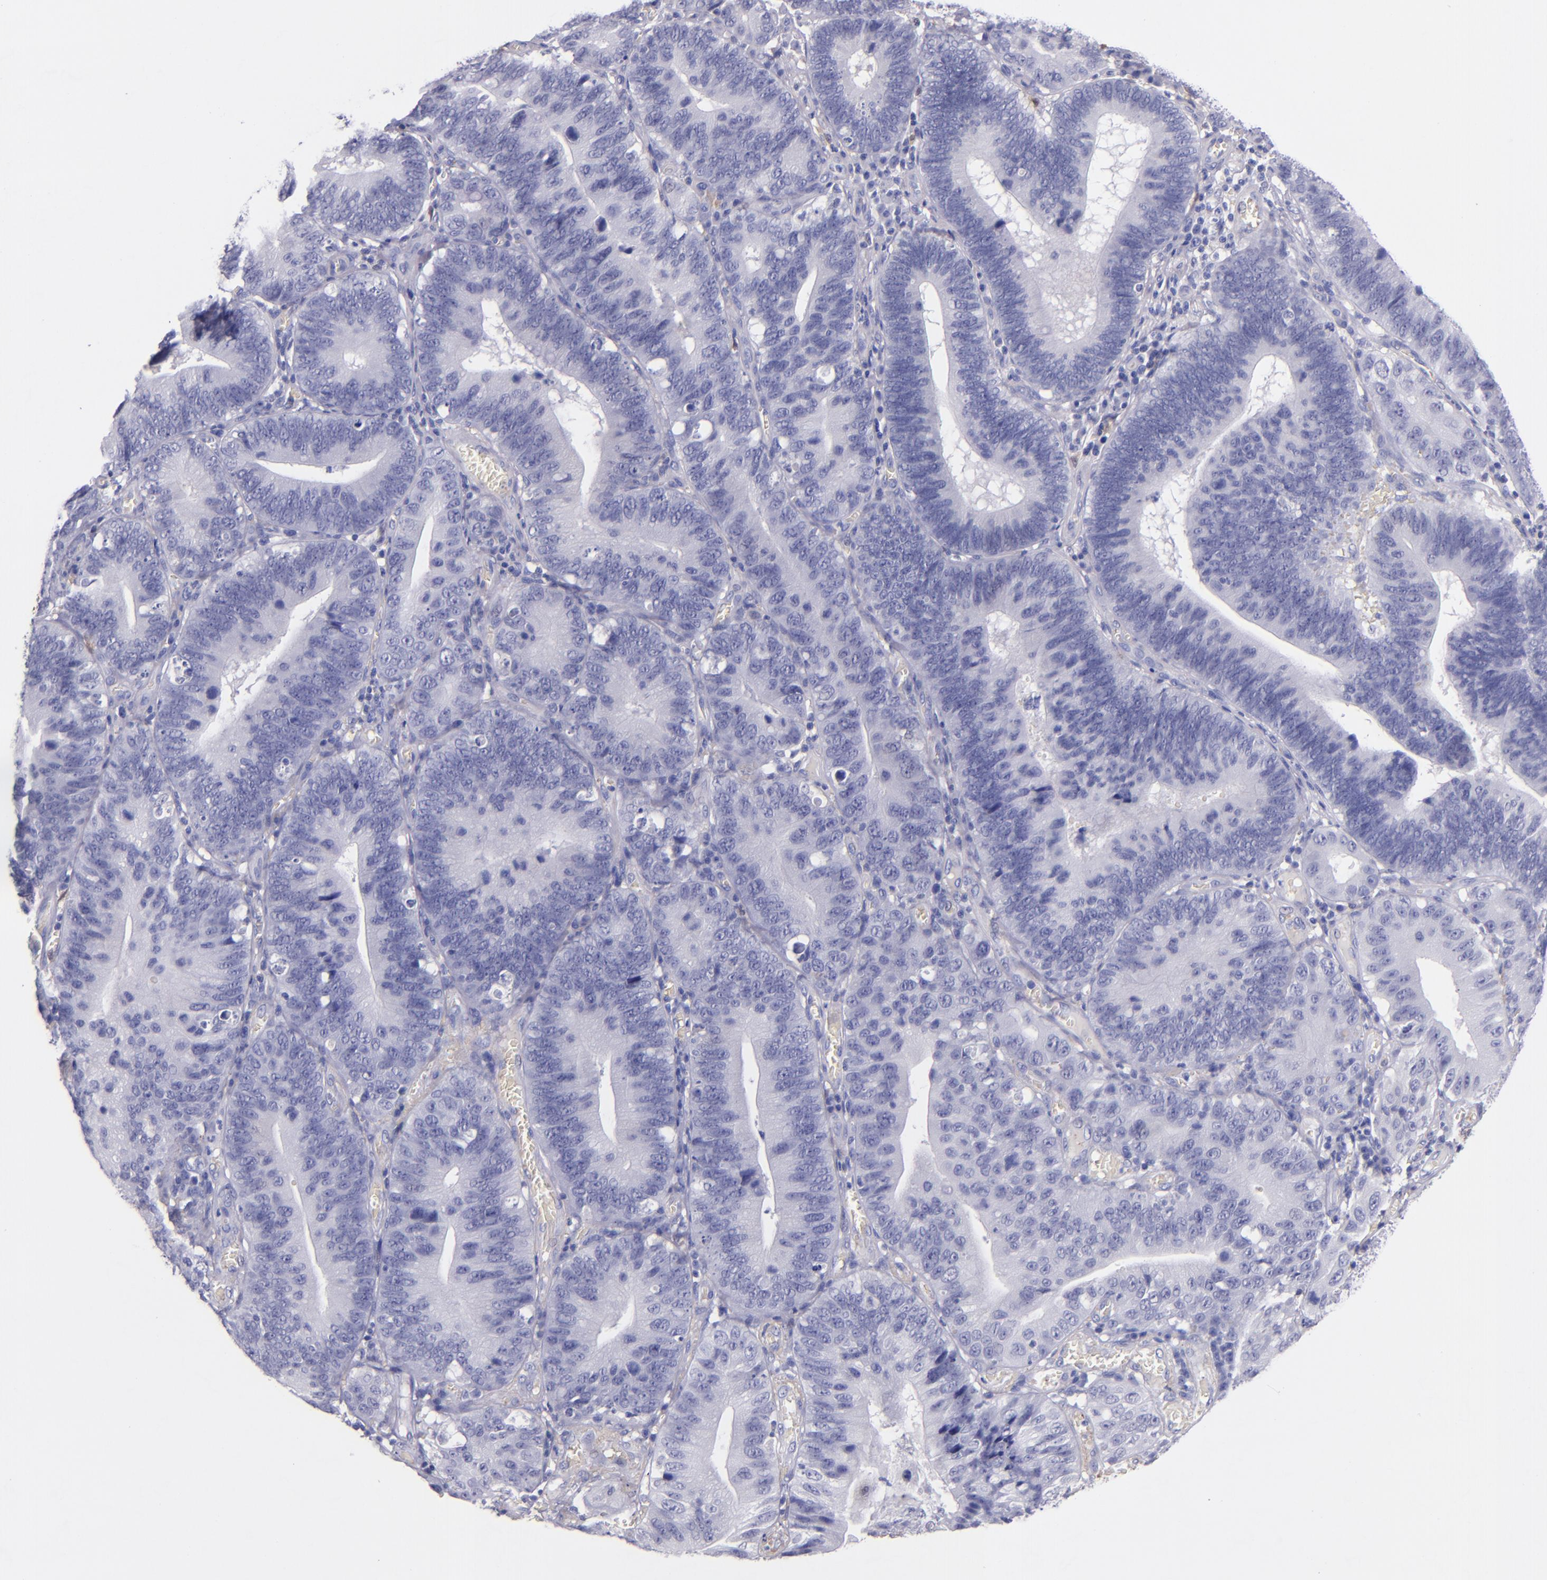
{"staining": {"intensity": "negative", "quantity": "none", "location": "none"}, "tissue": "stomach cancer", "cell_type": "Tumor cells", "image_type": "cancer", "snomed": [{"axis": "morphology", "description": "Adenocarcinoma, NOS"}, {"axis": "topography", "description": "Stomach"}, {"axis": "topography", "description": "Gastric cardia"}], "caption": "Immunohistochemistry (IHC) of stomach cancer (adenocarcinoma) shows no positivity in tumor cells. (Immunohistochemistry (IHC), brightfield microscopy, high magnification).", "gene": "F13A1", "patient": {"sex": "male", "age": 59}}